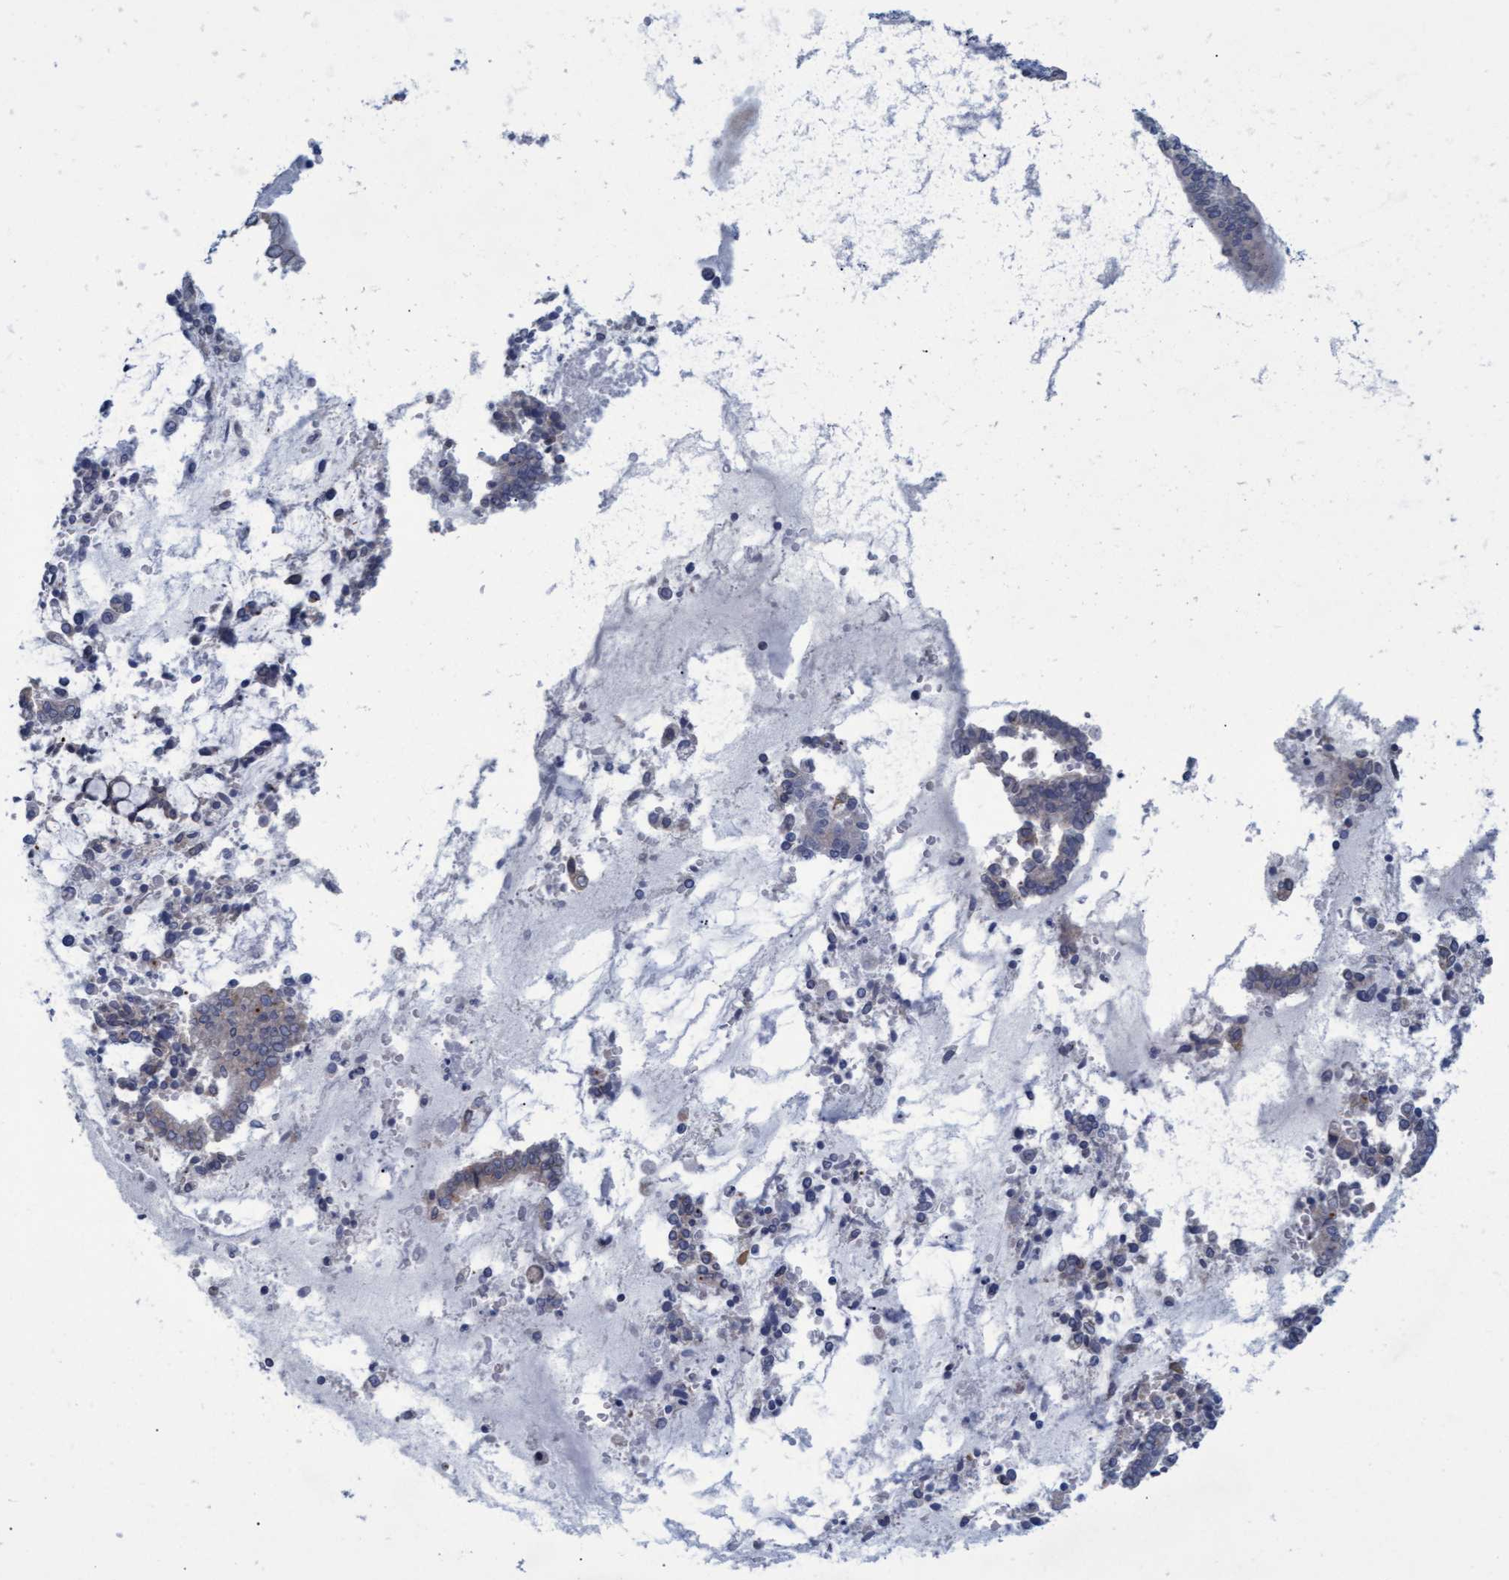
{"staining": {"intensity": "negative", "quantity": "none", "location": "none"}, "tissue": "cervical cancer", "cell_type": "Tumor cells", "image_type": "cancer", "snomed": [{"axis": "morphology", "description": "Adenocarcinoma, NOS"}, {"axis": "topography", "description": "Cervix"}], "caption": "High magnification brightfield microscopy of cervical cancer stained with DAB (3,3'-diaminobenzidine) (brown) and counterstained with hematoxylin (blue): tumor cells show no significant staining.", "gene": "SSTR3", "patient": {"sex": "female", "age": 44}}